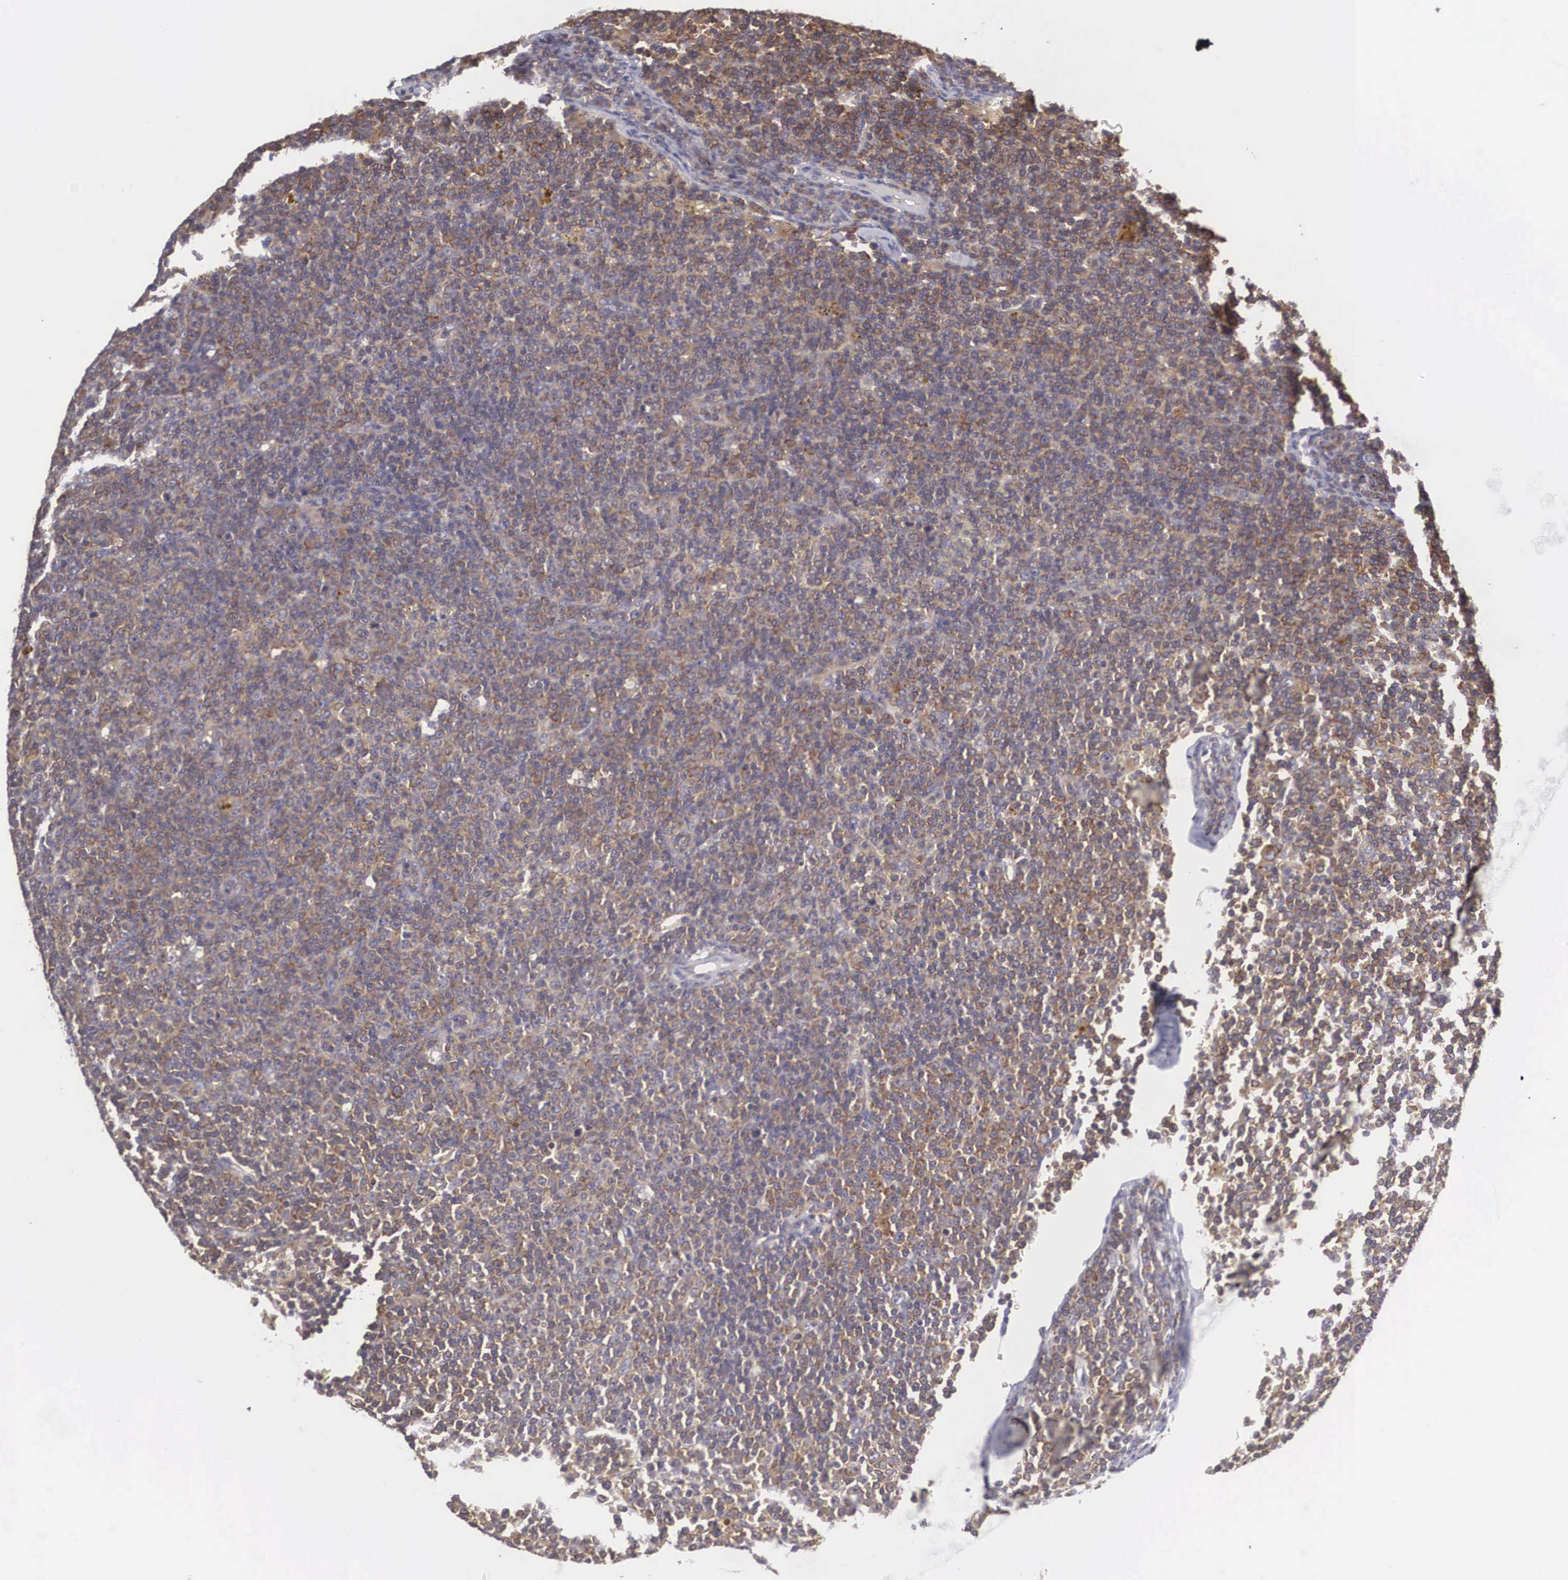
{"staining": {"intensity": "weak", "quantity": "25%-75%", "location": "cytoplasmic/membranous"}, "tissue": "lymphoma", "cell_type": "Tumor cells", "image_type": "cancer", "snomed": [{"axis": "morphology", "description": "Malignant lymphoma, non-Hodgkin's type, Low grade"}, {"axis": "topography", "description": "Lymph node"}], "caption": "The immunohistochemical stain highlights weak cytoplasmic/membranous expression in tumor cells of lymphoma tissue.", "gene": "GRIPAP1", "patient": {"sex": "male", "age": 50}}